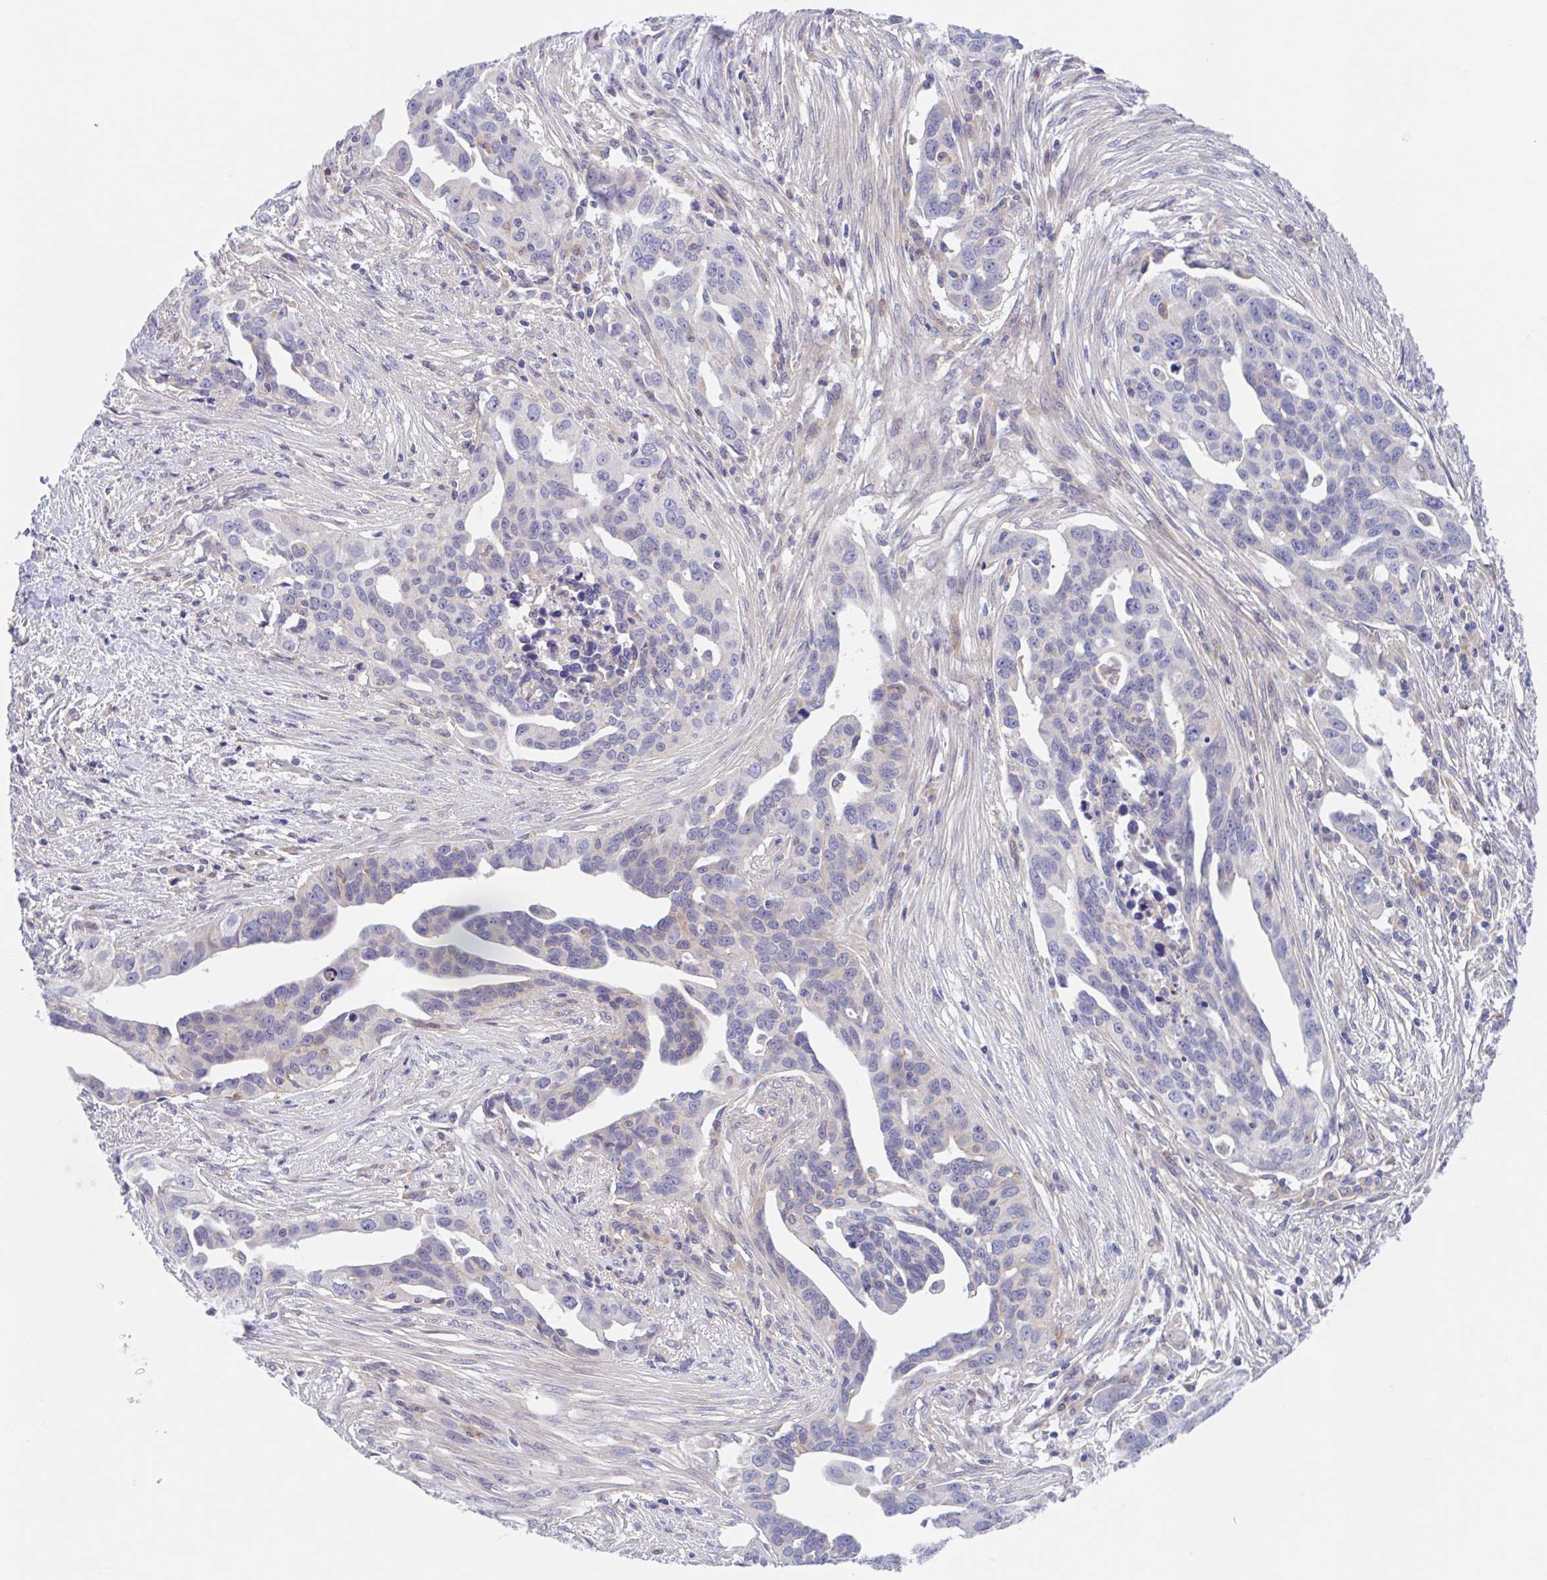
{"staining": {"intensity": "negative", "quantity": "none", "location": "none"}, "tissue": "ovarian cancer", "cell_type": "Tumor cells", "image_type": "cancer", "snomed": [{"axis": "morphology", "description": "Carcinoma, endometroid"}, {"axis": "morphology", "description": "Cystadenocarcinoma, serous, NOS"}, {"axis": "topography", "description": "Ovary"}], "caption": "Tumor cells show no significant protein positivity in ovarian endometroid carcinoma.", "gene": "TMEM86A", "patient": {"sex": "female", "age": 45}}